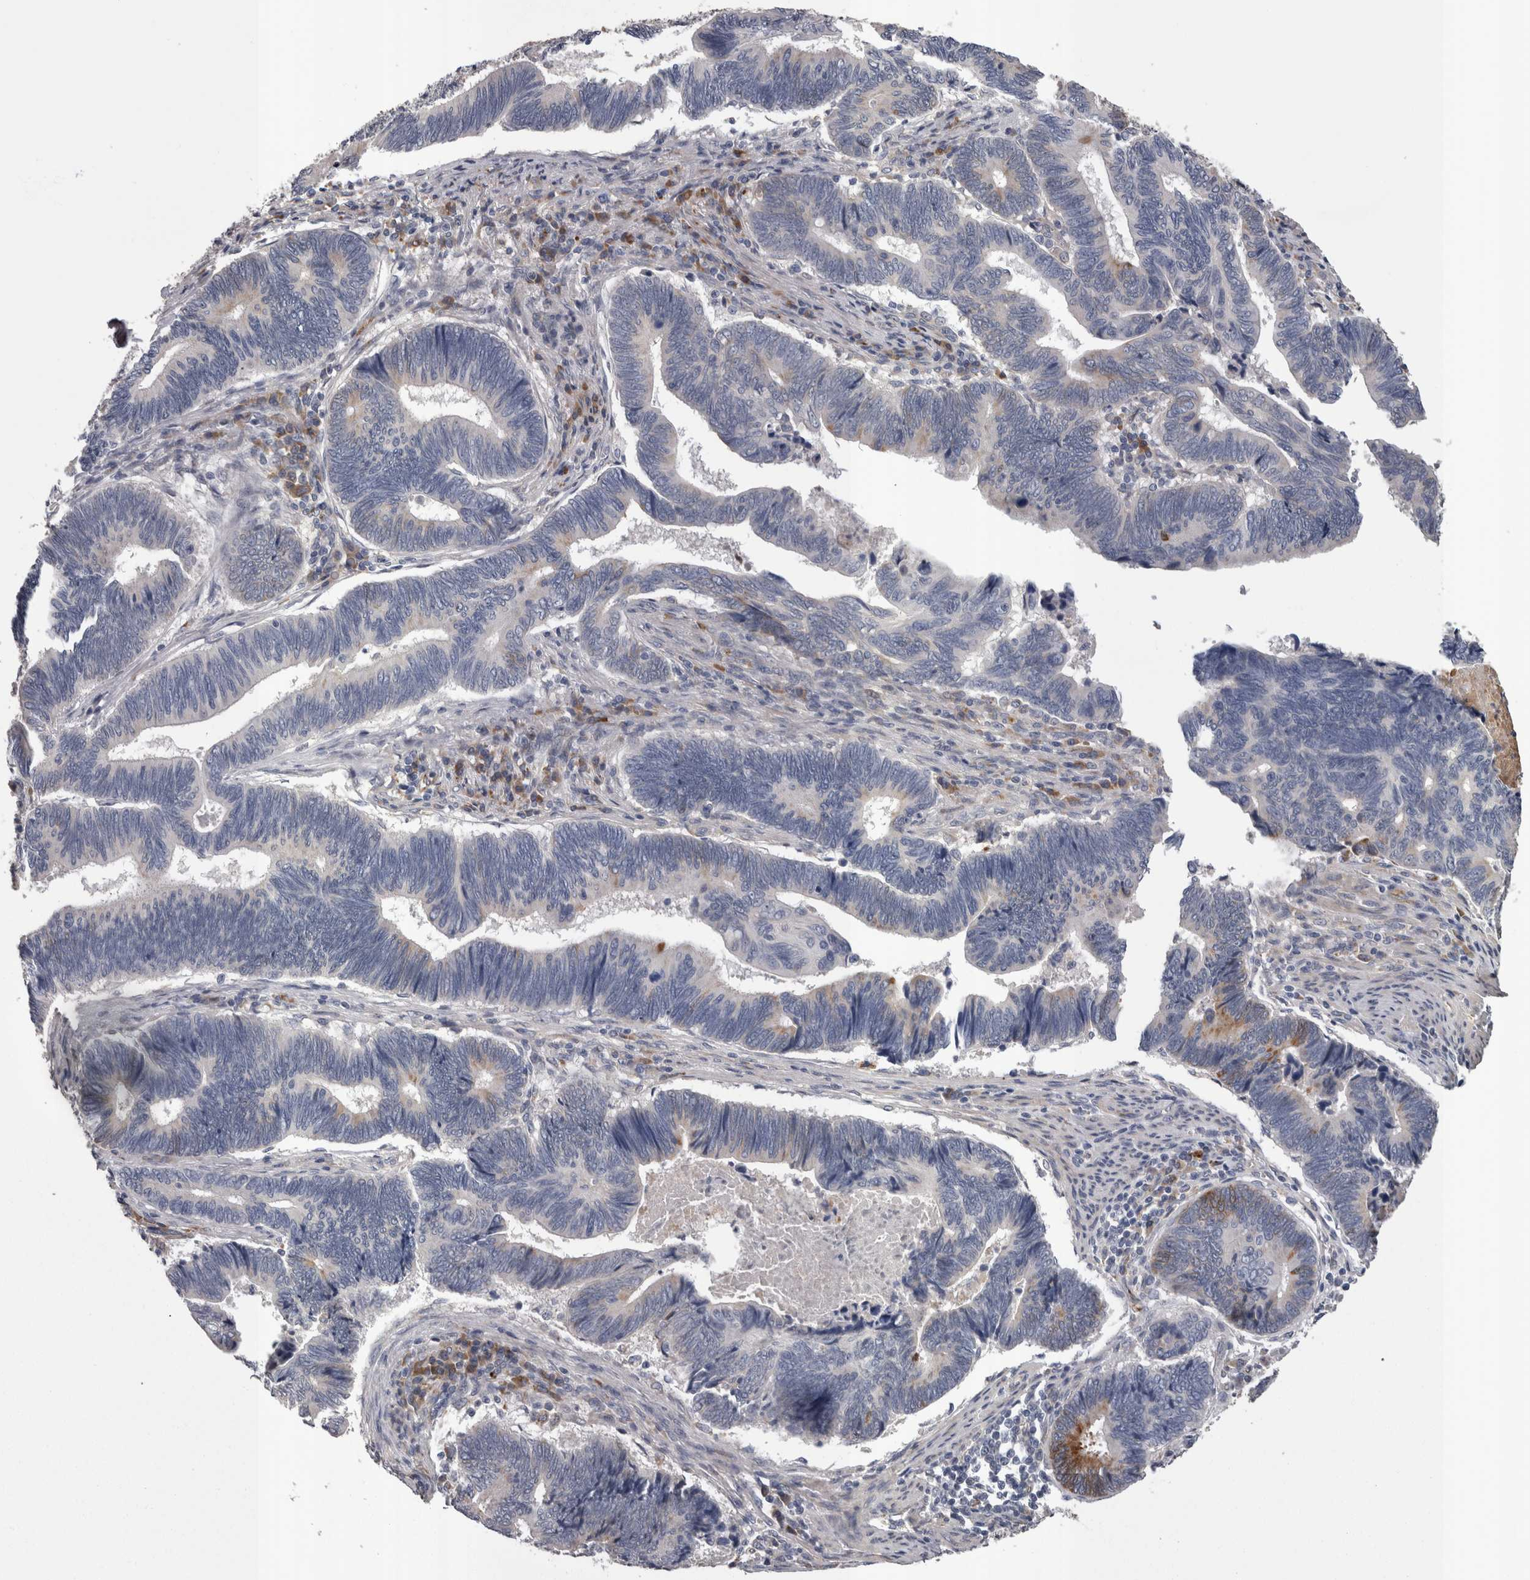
{"staining": {"intensity": "weak", "quantity": "<25%", "location": "cytoplasmic/membranous"}, "tissue": "pancreatic cancer", "cell_type": "Tumor cells", "image_type": "cancer", "snomed": [{"axis": "morphology", "description": "Adenocarcinoma, NOS"}, {"axis": "topography", "description": "Pancreas"}], "caption": "This is an immunohistochemistry histopathology image of human pancreatic adenocarcinoma. There is no expression in tumor cells.", "gene": "STC1", "patient": {"sex": "female", "age": 70}}